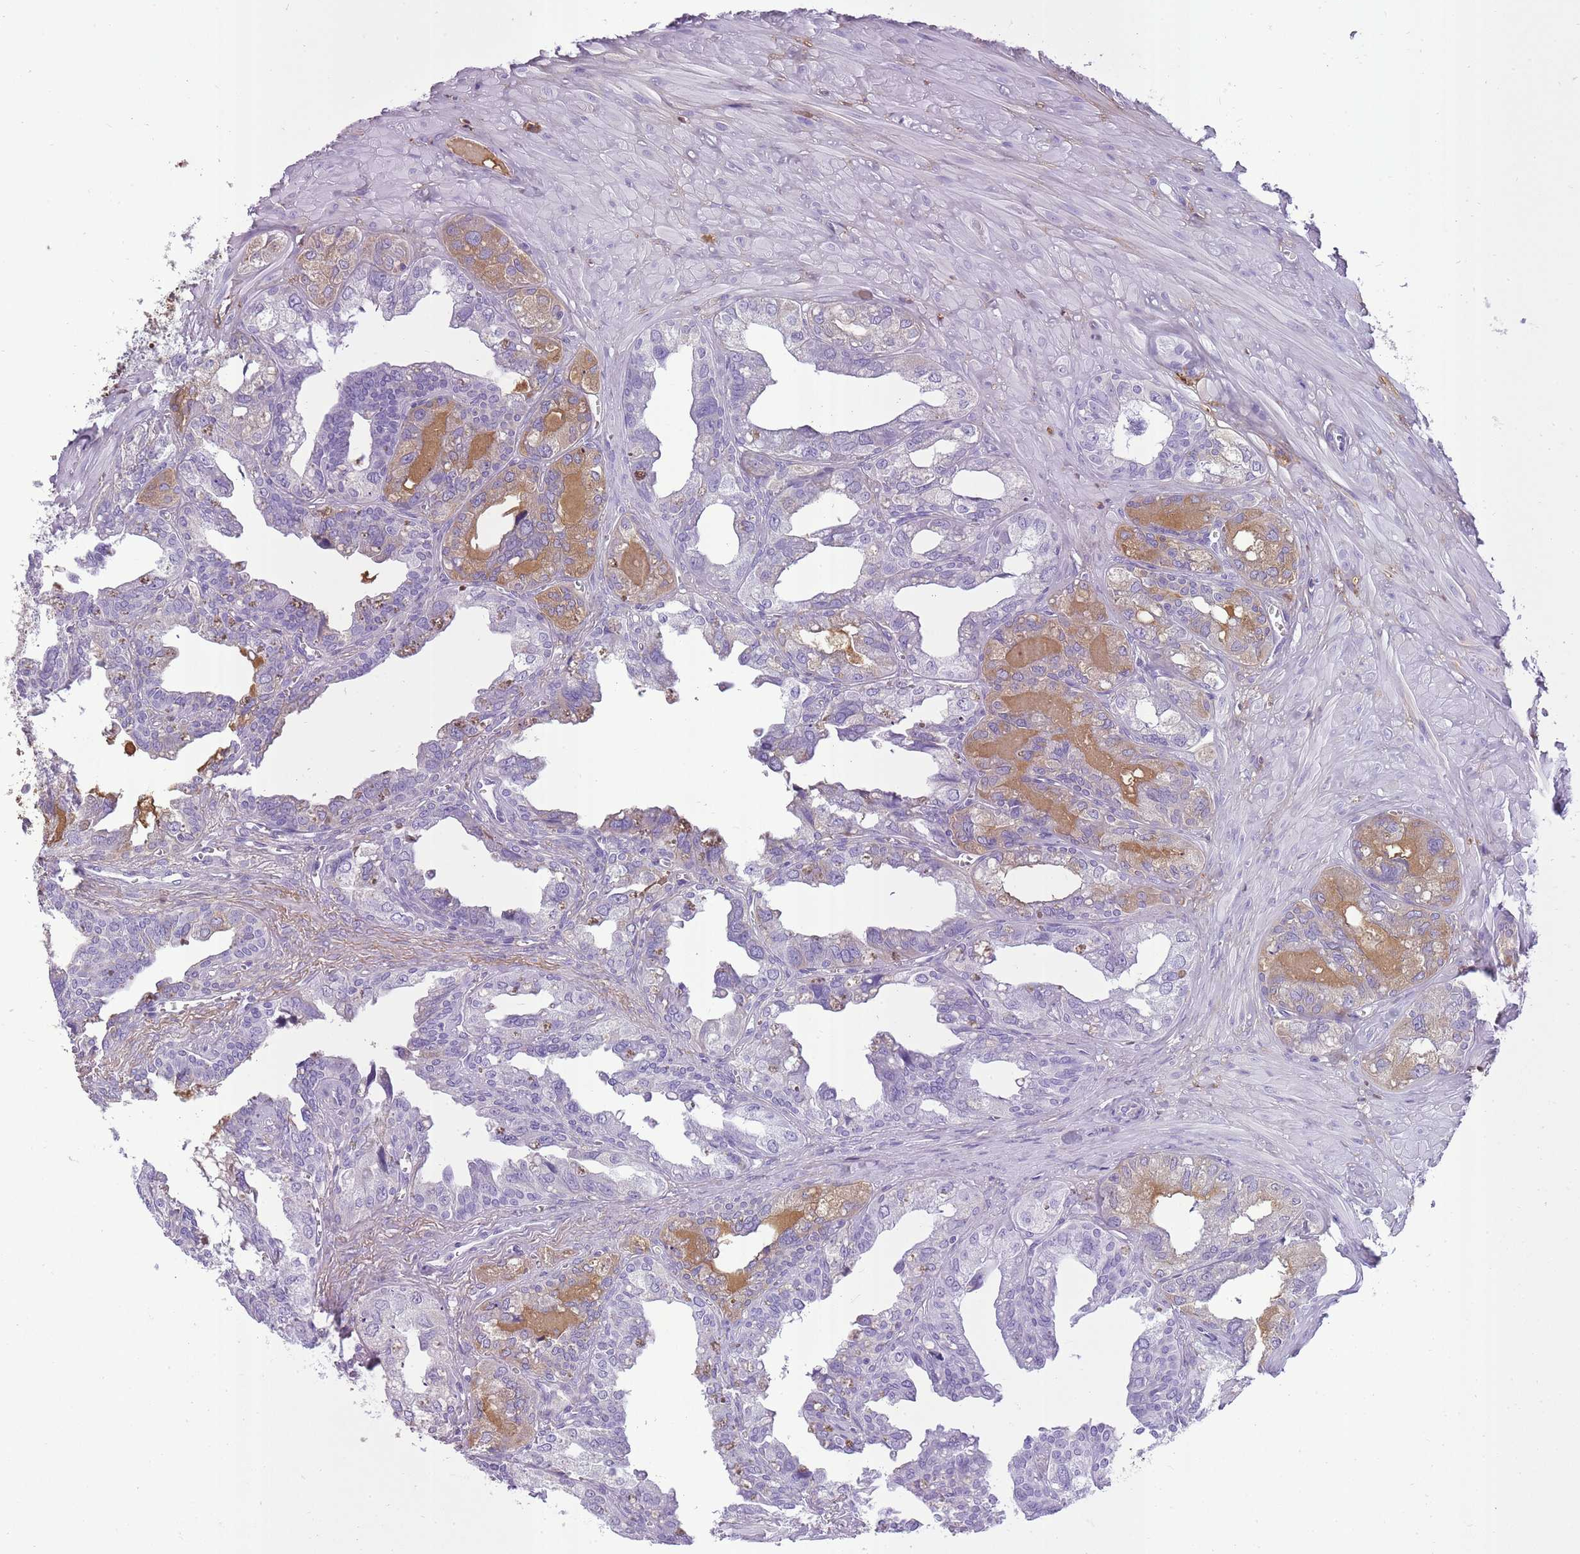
{"staining": {"intensity": "weak", "quantity": "<25%", "location": "cytoplasmic/membranous"}, "tissue": "seminal vesicle", "cell_type": "Glandular cells", "image_type": "normal", "snomed": [{"axis": "morphology", "description": "Normal tissue, NOS"}, {"axis": "topography", "description": "Seminal veicle"}], "caption": "High power microscopy image of an immunohistochemistry micrograph of normal seminal vesicle, revealing no significant staining in glandular cells.", "gene": "IGKV1", "patient": {"sex": "male", "age": 67}}